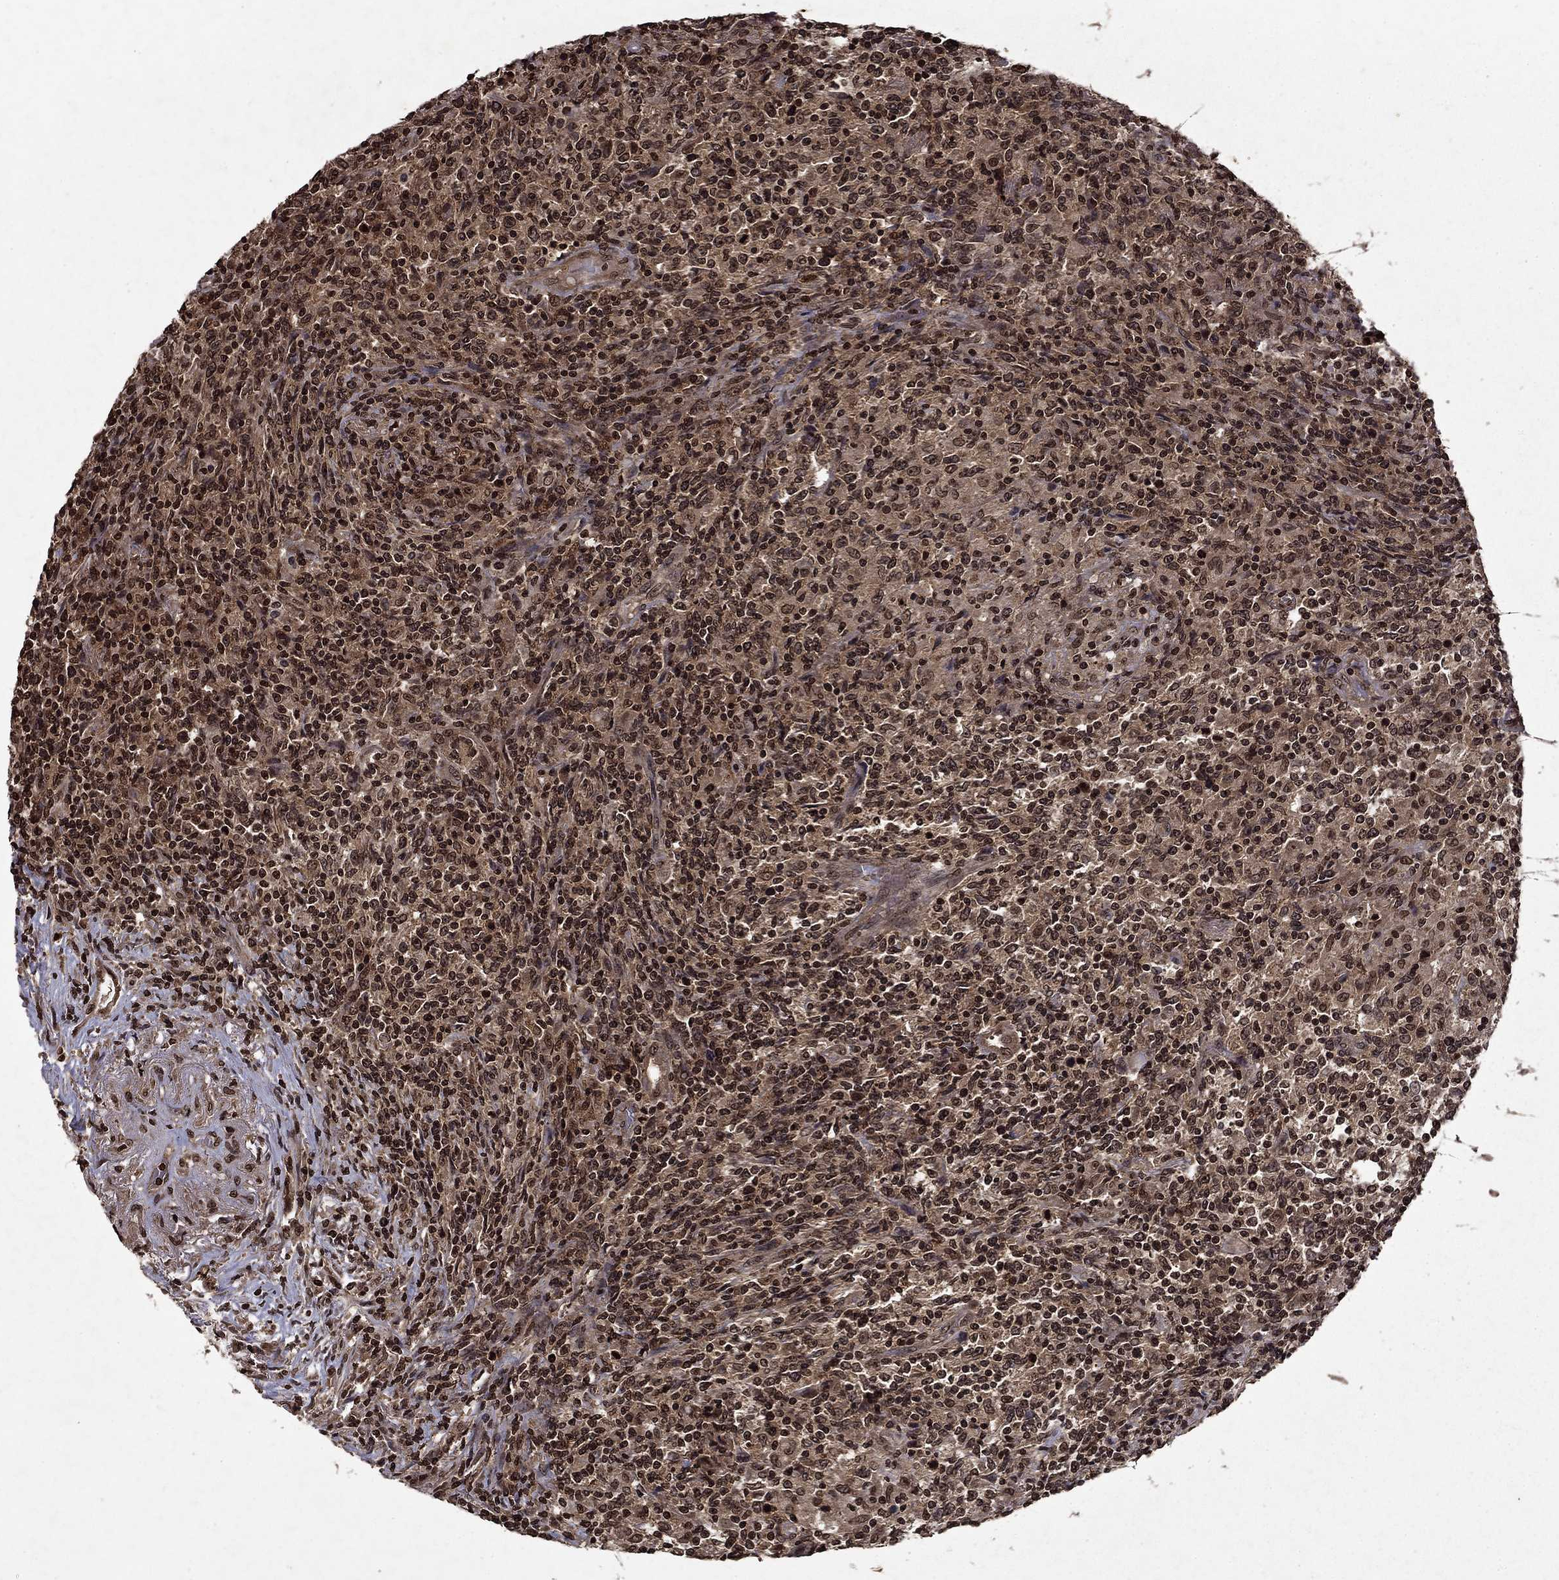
{"staining": {"intensity": "moderate", "quantity": ">75%", "location": "nuclear"}, "tissue": "lymphoma", "cell_type": "Tumor cells", "image_type": "cancer", "snomed": [{"axis": "morphology", "description": "Malignant lymphoma, non-Hodgkin's type, High grade"}, {"axis": "topography", "description": "Lung"}], "caption": "Tumor cells exhibit medium levels of moderate nuclear positivity in about >75% of cells in human lymphoma.", "gene": "PIN4", "patient": {"sex": "male", "age": 79}}